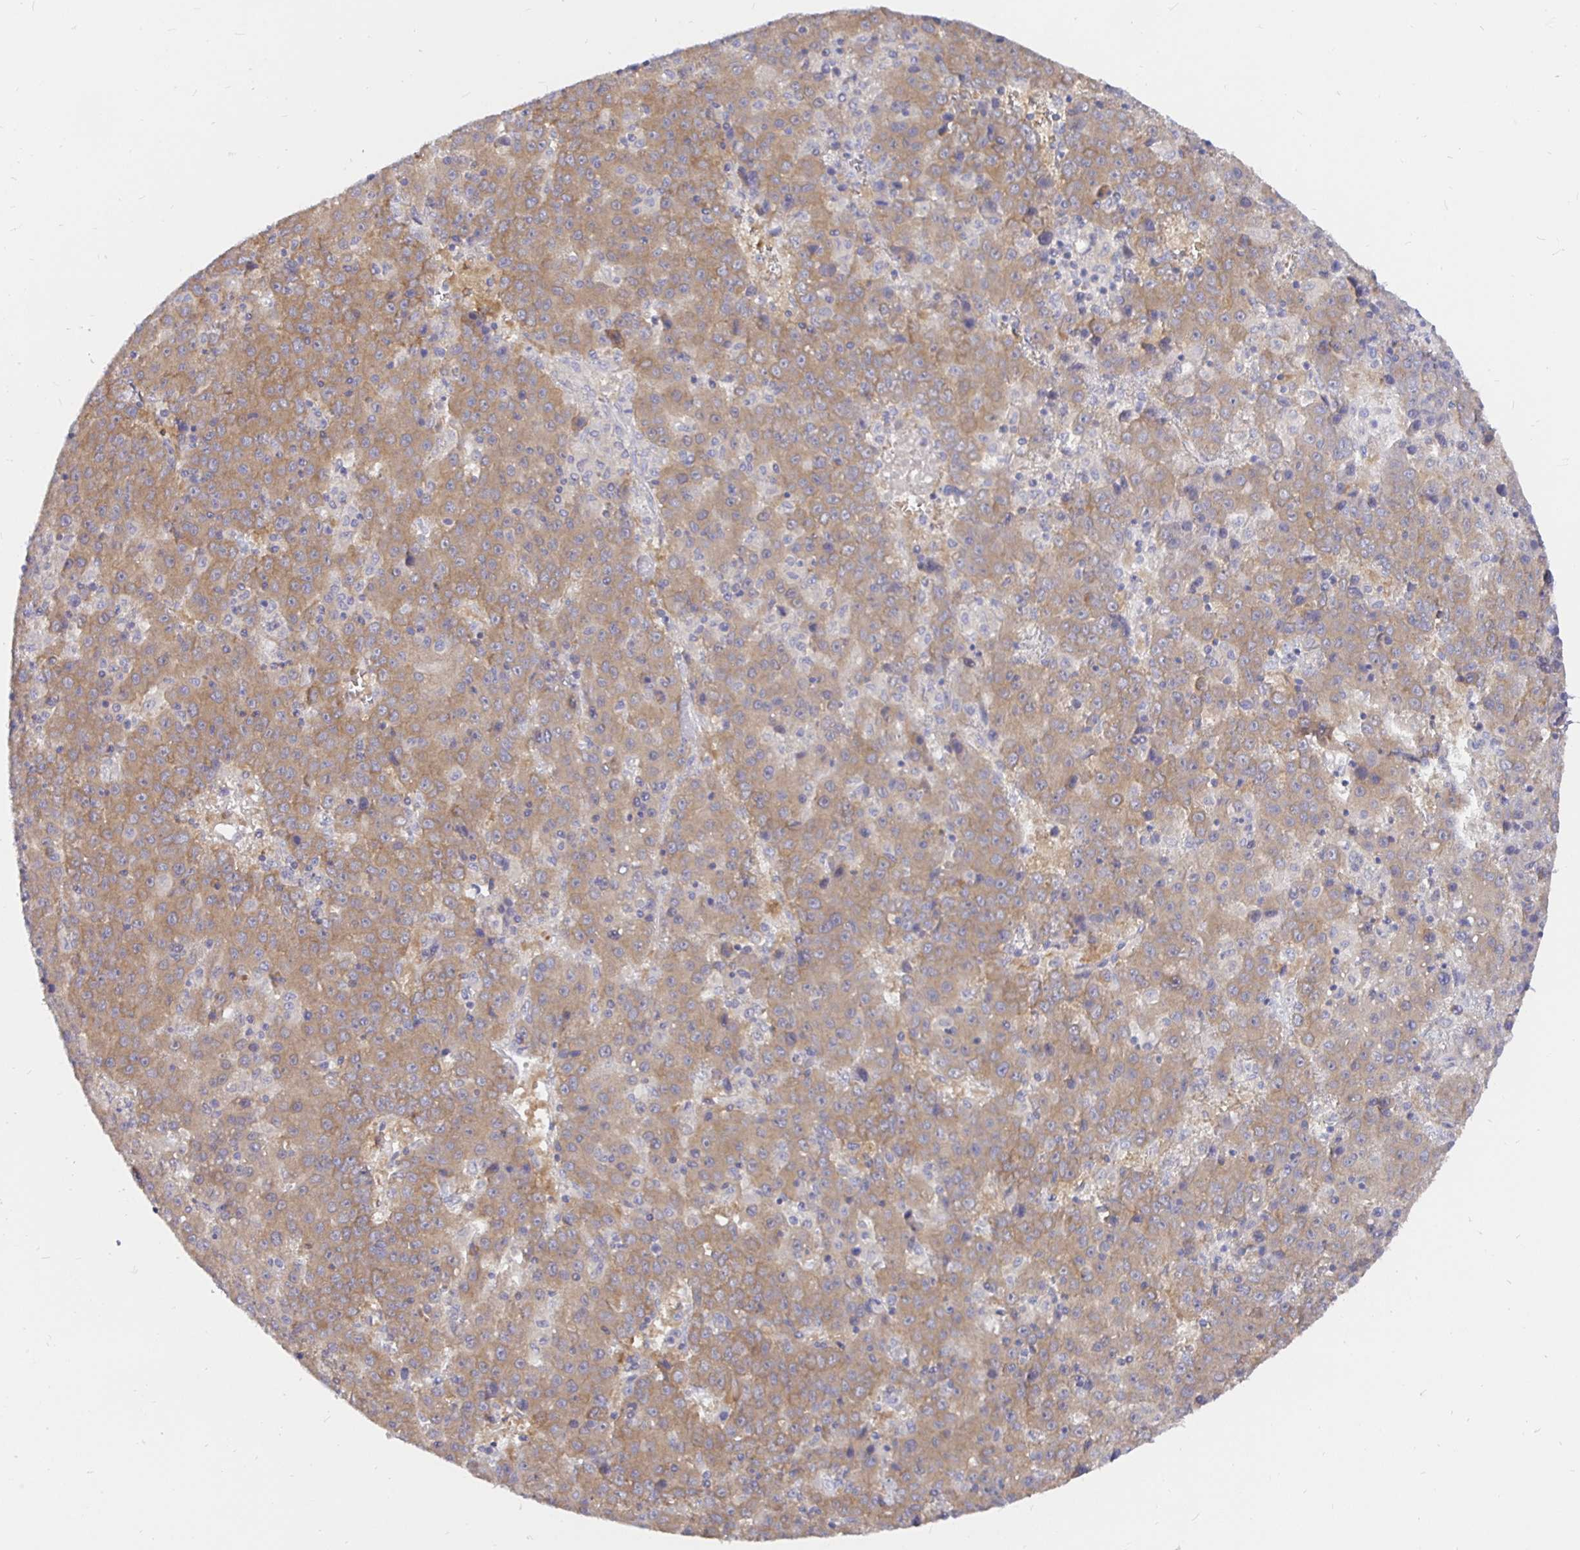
{"staining": {"intensity": "moderate", "quantity": ">75%", "location": "cytoplasmic/membranous"}, "tissue": "liver cancer", "cell_type": "Tumor cells", "image_type": "cancer", "snomed": [{"axis": "morphology", "description": "Carcinoma, Hepatocellular, NOS"}, {"axis": "topography", "description": "Liver"}], "caption": "Liver hepatocellular carcinoma stained with immunohistochemistry demonstrates moderate cytoplasmic/membranous expression in about >75% of tumor cells.", "gene": "KIF21A", "patient": {"sex": "female", "age": 53}}